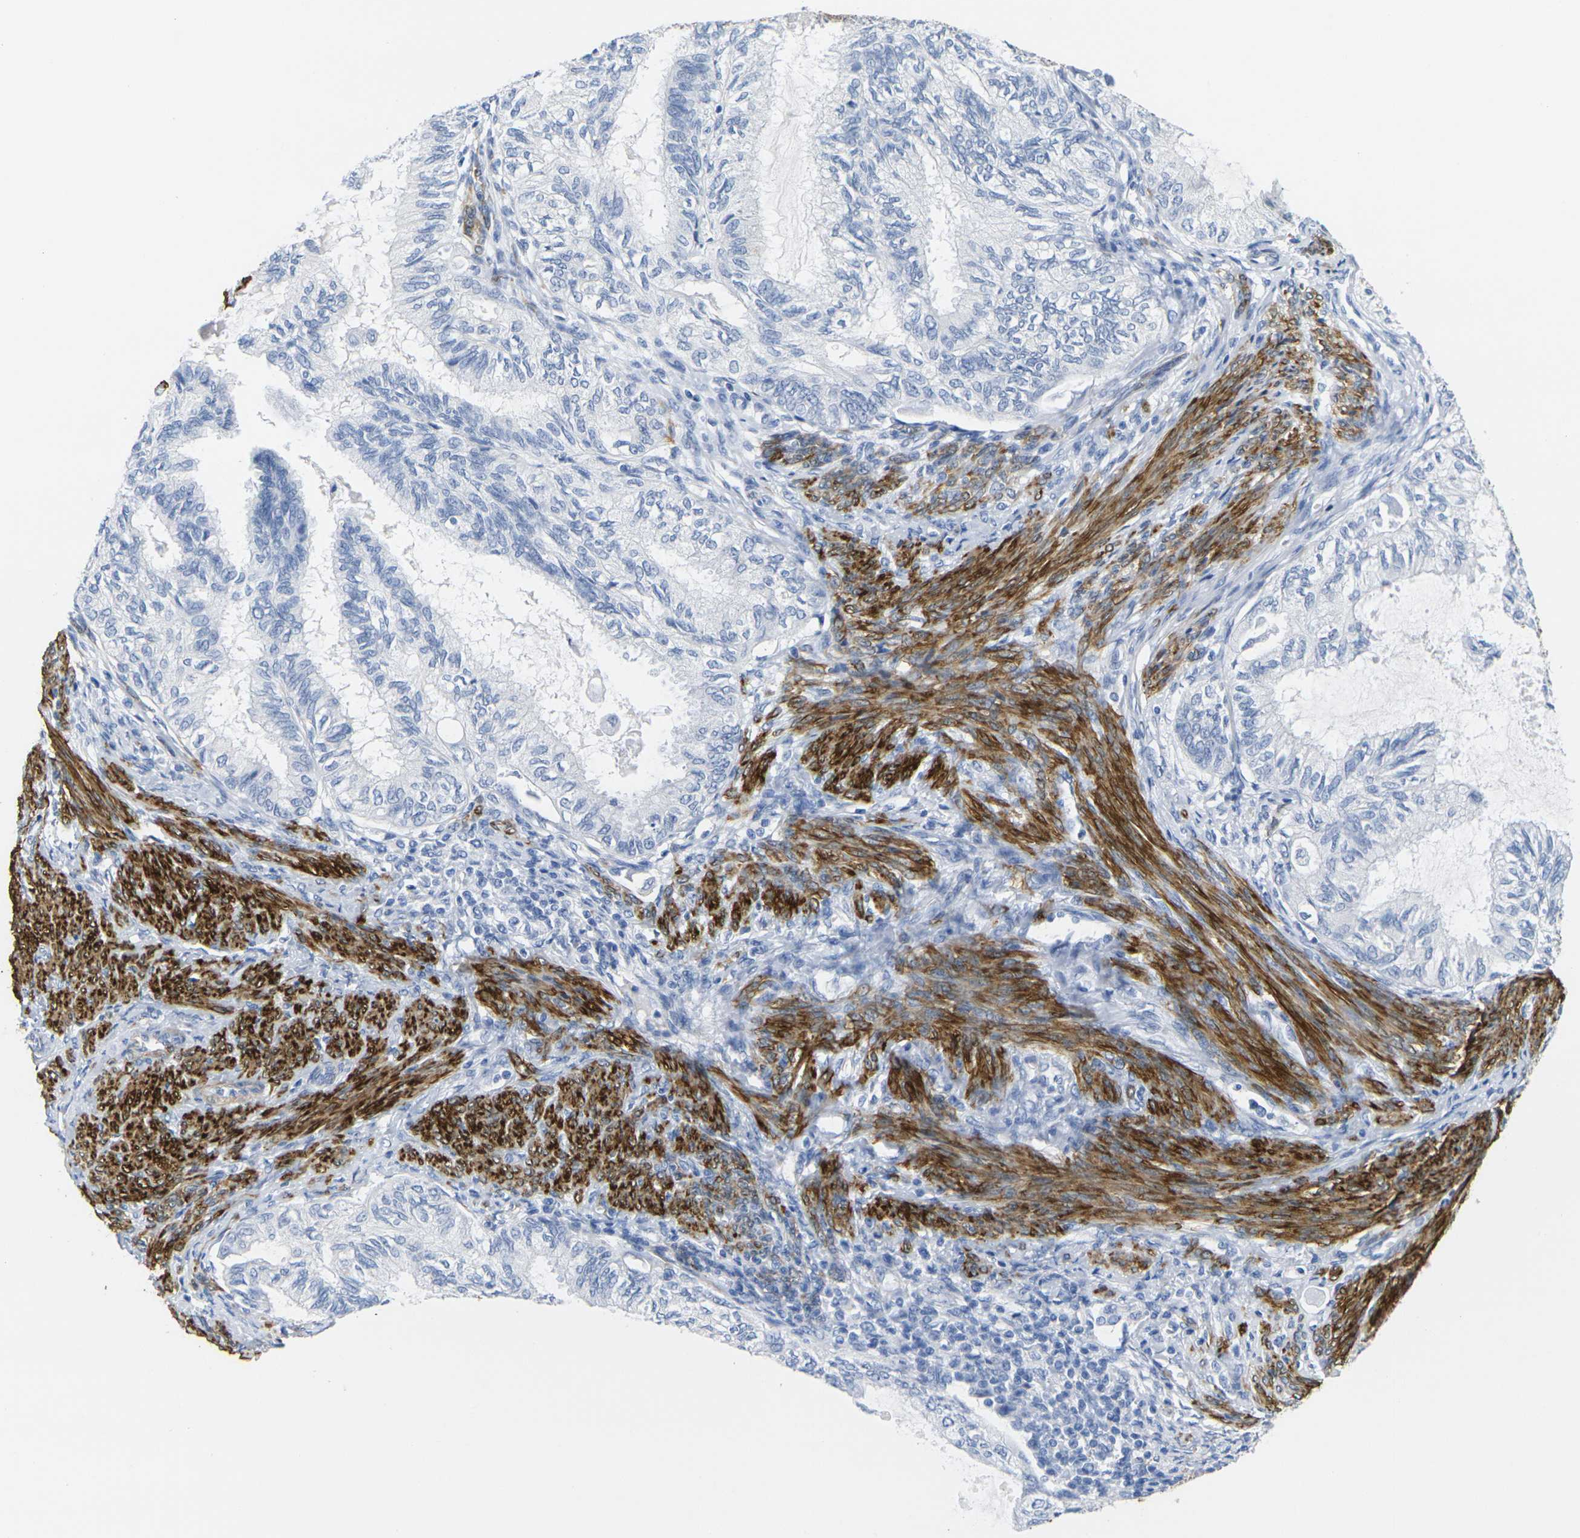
{"staining": {"intensity": "negative", "quantity": "none", "location": "none"}, "tissue": "cervical cancer", "cell_type": "Tumor cells", "image_type": "cancer", "snomed": [{"axis": "morphology", "description": "Normal tissue, NOS"}, {"axis": "morphology", "description": "Adenocarcinoma, NOS"}, {"axis": "topography", "description": "Cervix"}, {"axis": "topography", "description": "Endometrium"}], "caption": "Tumor cells are negative for brown protein staining in adenocarcinoma (cervical).", "gene": "CNN1", "patient": {"sex": "female", "age": 86}}